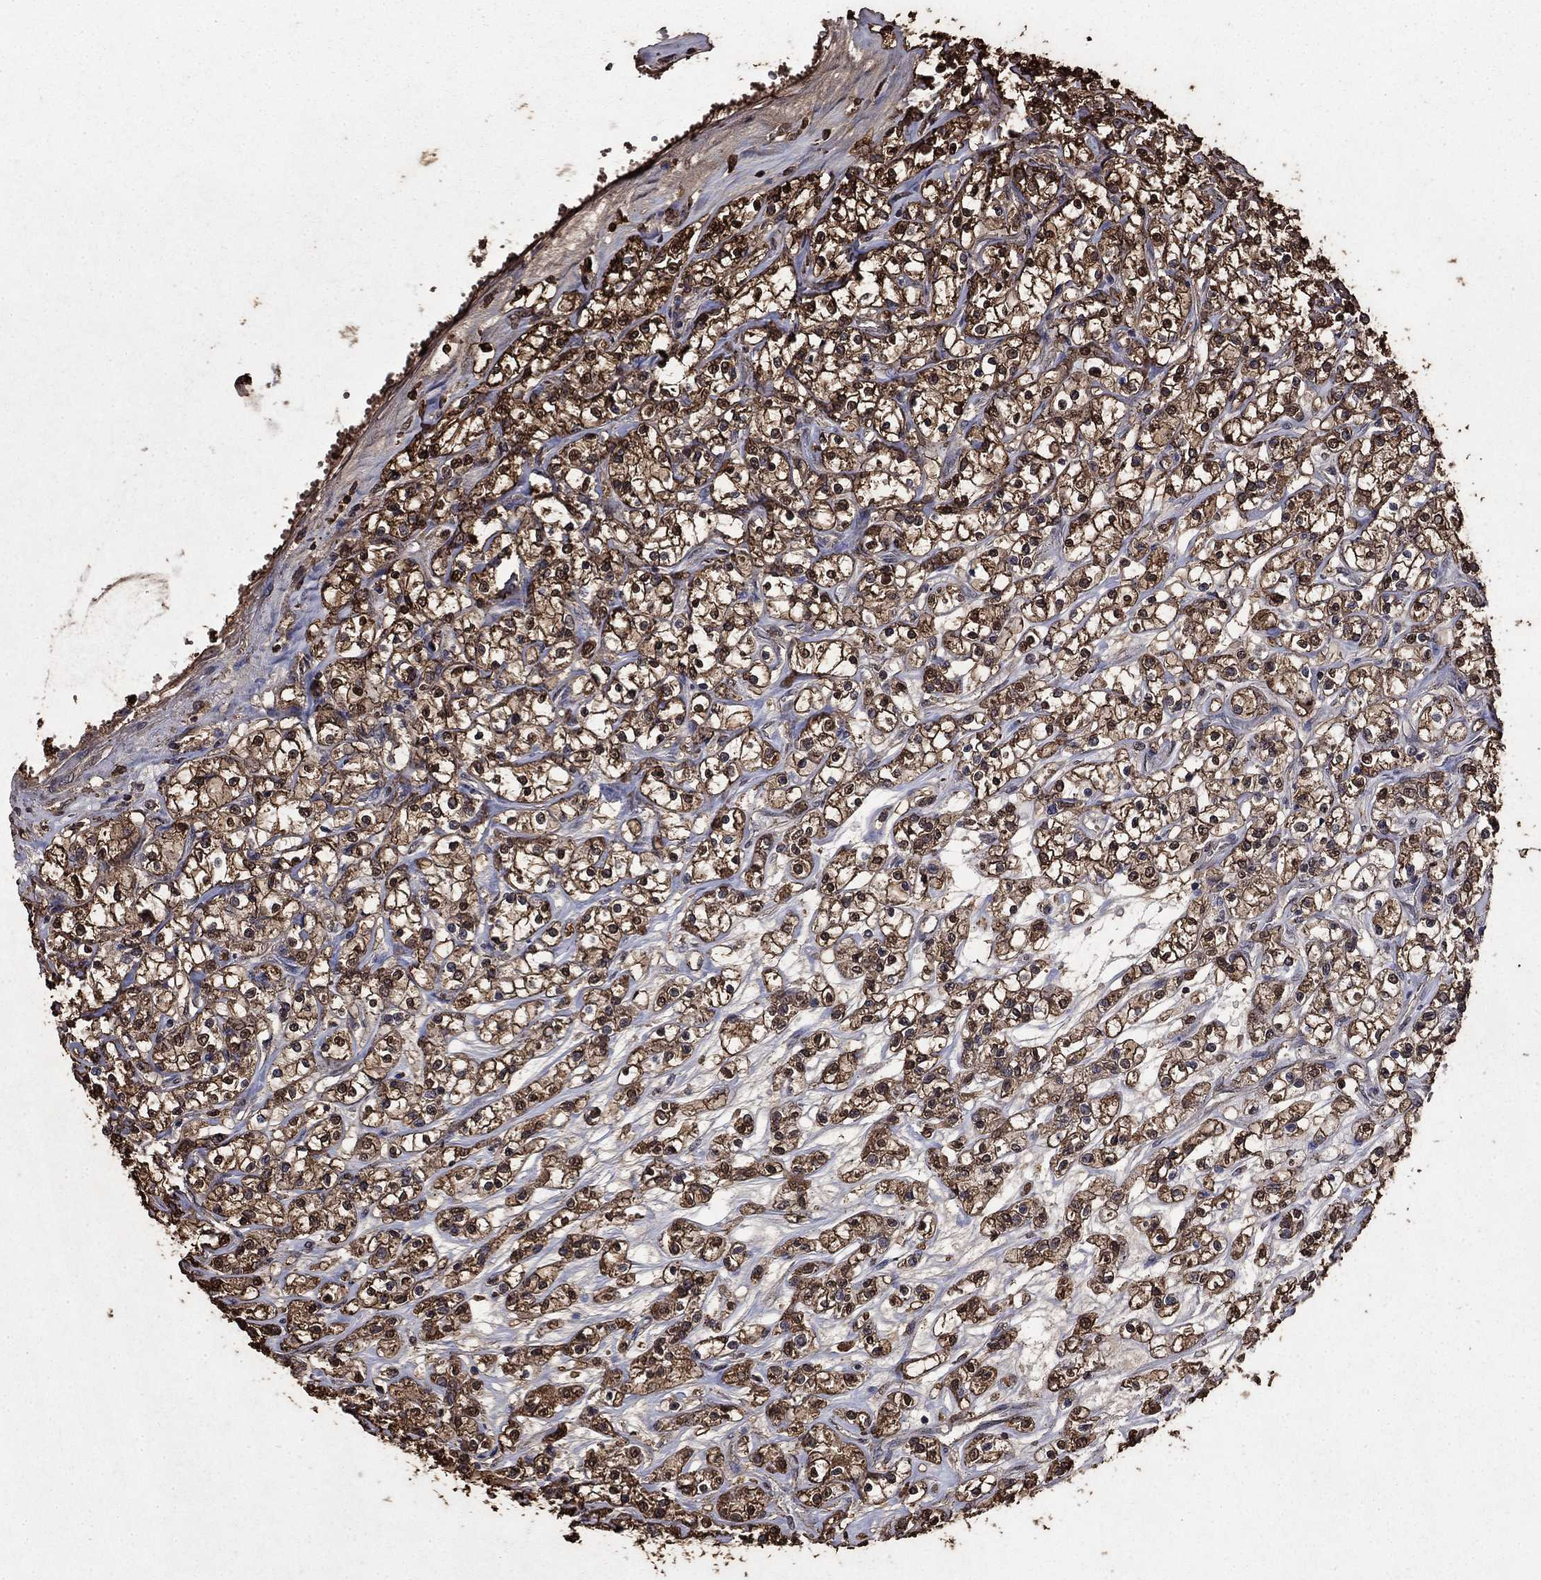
{"staining": {"intensity": "strong", "quantity": ">75%", "location": "cytoplasmic/membranous"}, "tissue": "renal cancer", "cell_type": "Tumor cells", "image_type": "cancer", "snomed": [{"axis": "morphology", "description": "Adenocarcinoma, NOS"}, {"axis": "topography", "description": "Kidney"}], "caption": "Renal cancer (adenocarcinoma) stained for a protein (brown) shows strong cytoplasmic/membranous positive positivity in about >75% of tumor cells.", "gene": "GAPDH", "patient": {"sex": "female", "age": 59}}